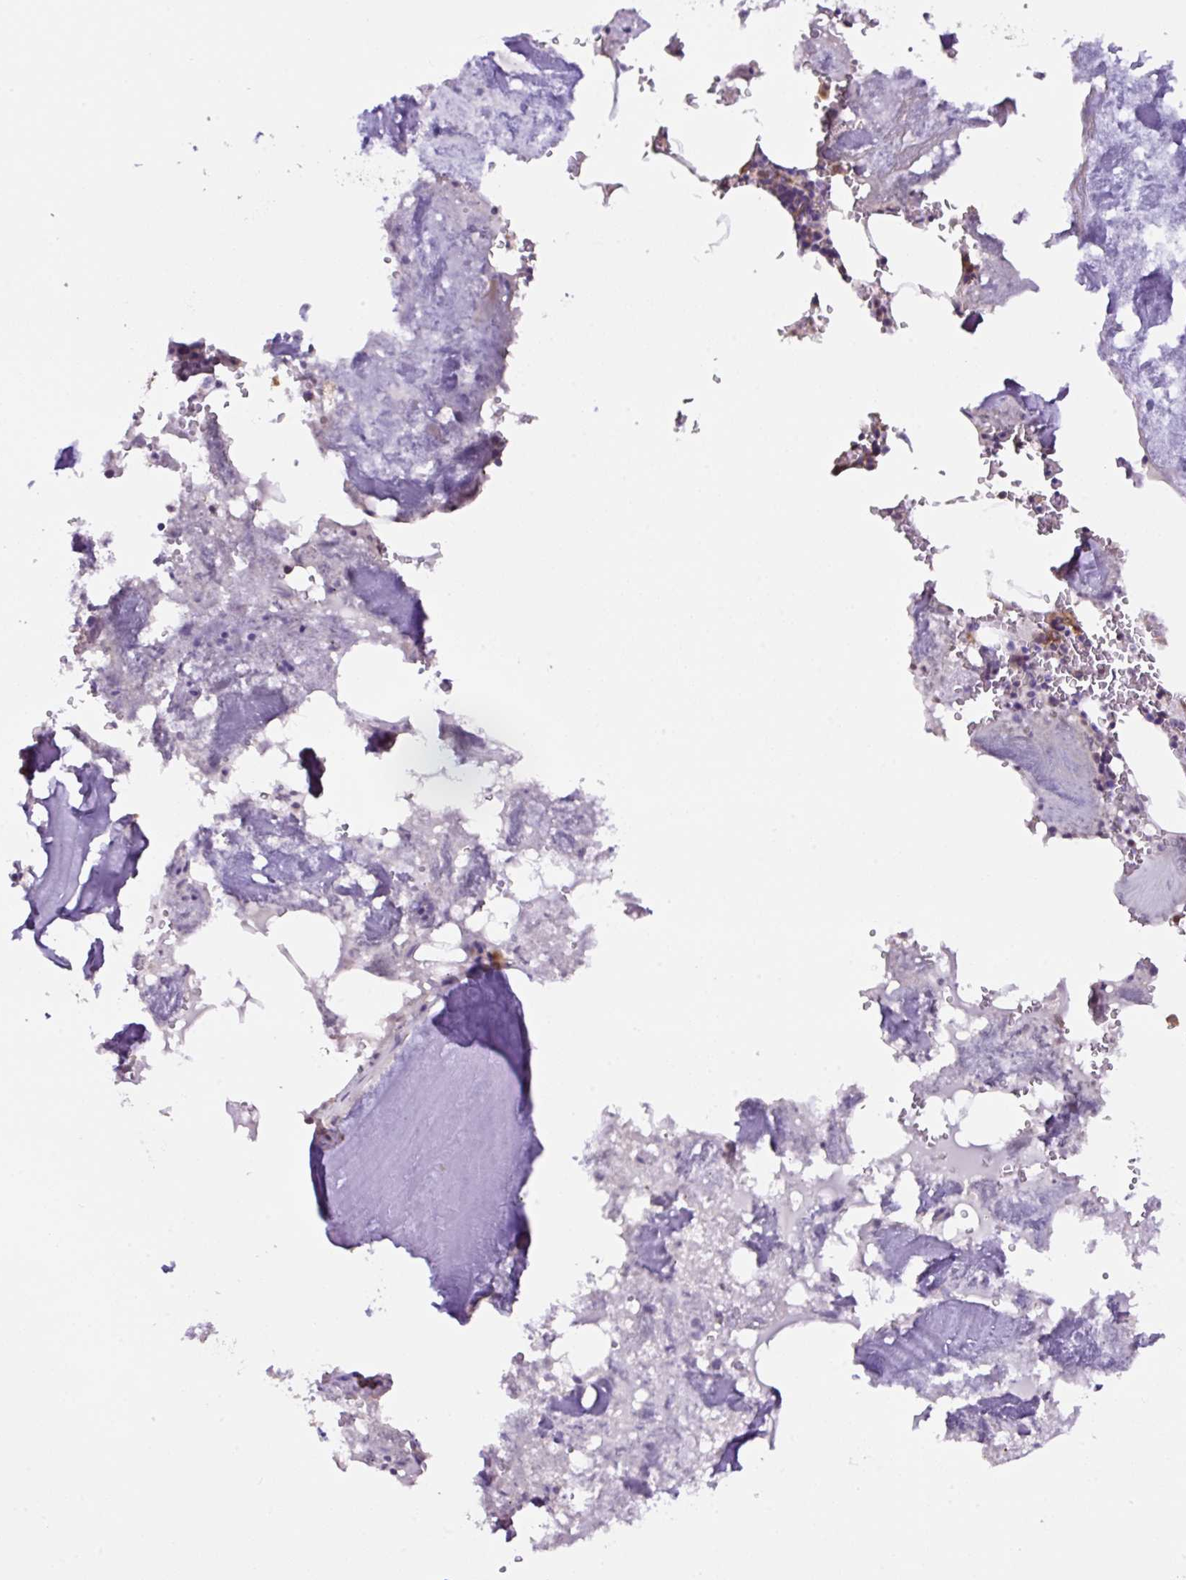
{"staining": {"intensity": "moderate", "quantity": "25%-75%", "location": "cytoplasmic/membranous"}, "tissue": "bone marrow", "cell_type": "Hematopoietic cells", "image_type": "normal", "snomed": [{"axis": "morphology", "description": "Normal tissue, NOS"}, {"axis": "topography", "description": "Bone marrow"}], "caption": "Approximately 25%-75% of hematopoietic cells in benign bone marrow demonstrate moderate cytoplasmic/membranous protein positivity as visualized by brown immunohistochemical staining.", "gene": "RPS23", "patient": {"sex": "male", "age": 54}}